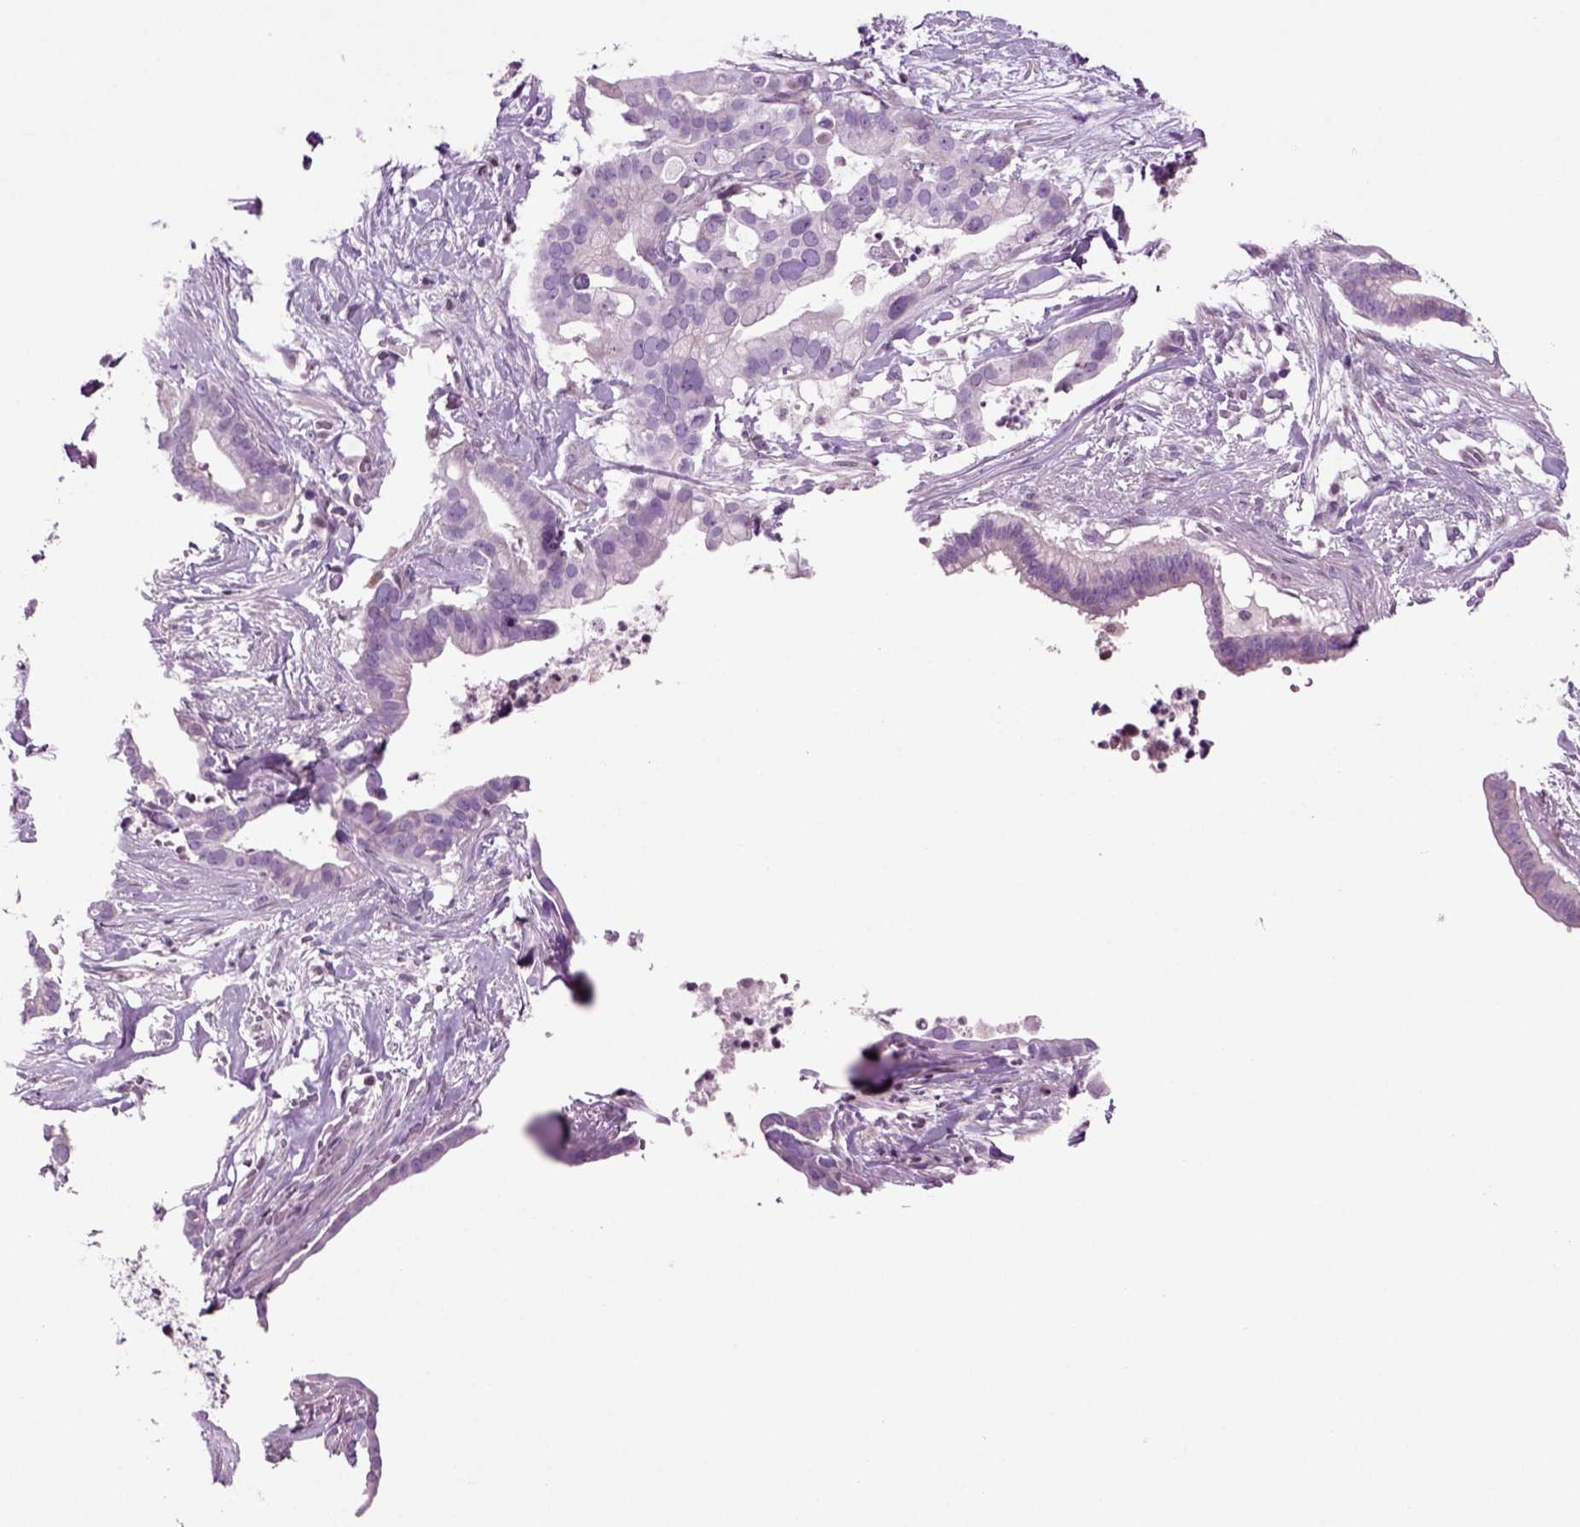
{"staining": {"intensity": "negative", "quantity": "none", "location": "none"}, "tissue": "pancreatic cancer", "cell_type": "Tumor cells", "image_type": "cancer", "snomed": [{"axis": "morphology", "description": "Adenocarcinoma, NOS"}, {"axis": "topography", "description": "Pancreas"}], "caption": "Immunohistochemical staining of pancreatic adenocarcinoma demonstrates no significant expression in tumor cells.", "gene": "ARID3A", "patient": {"sex": "male", "age": 61}}